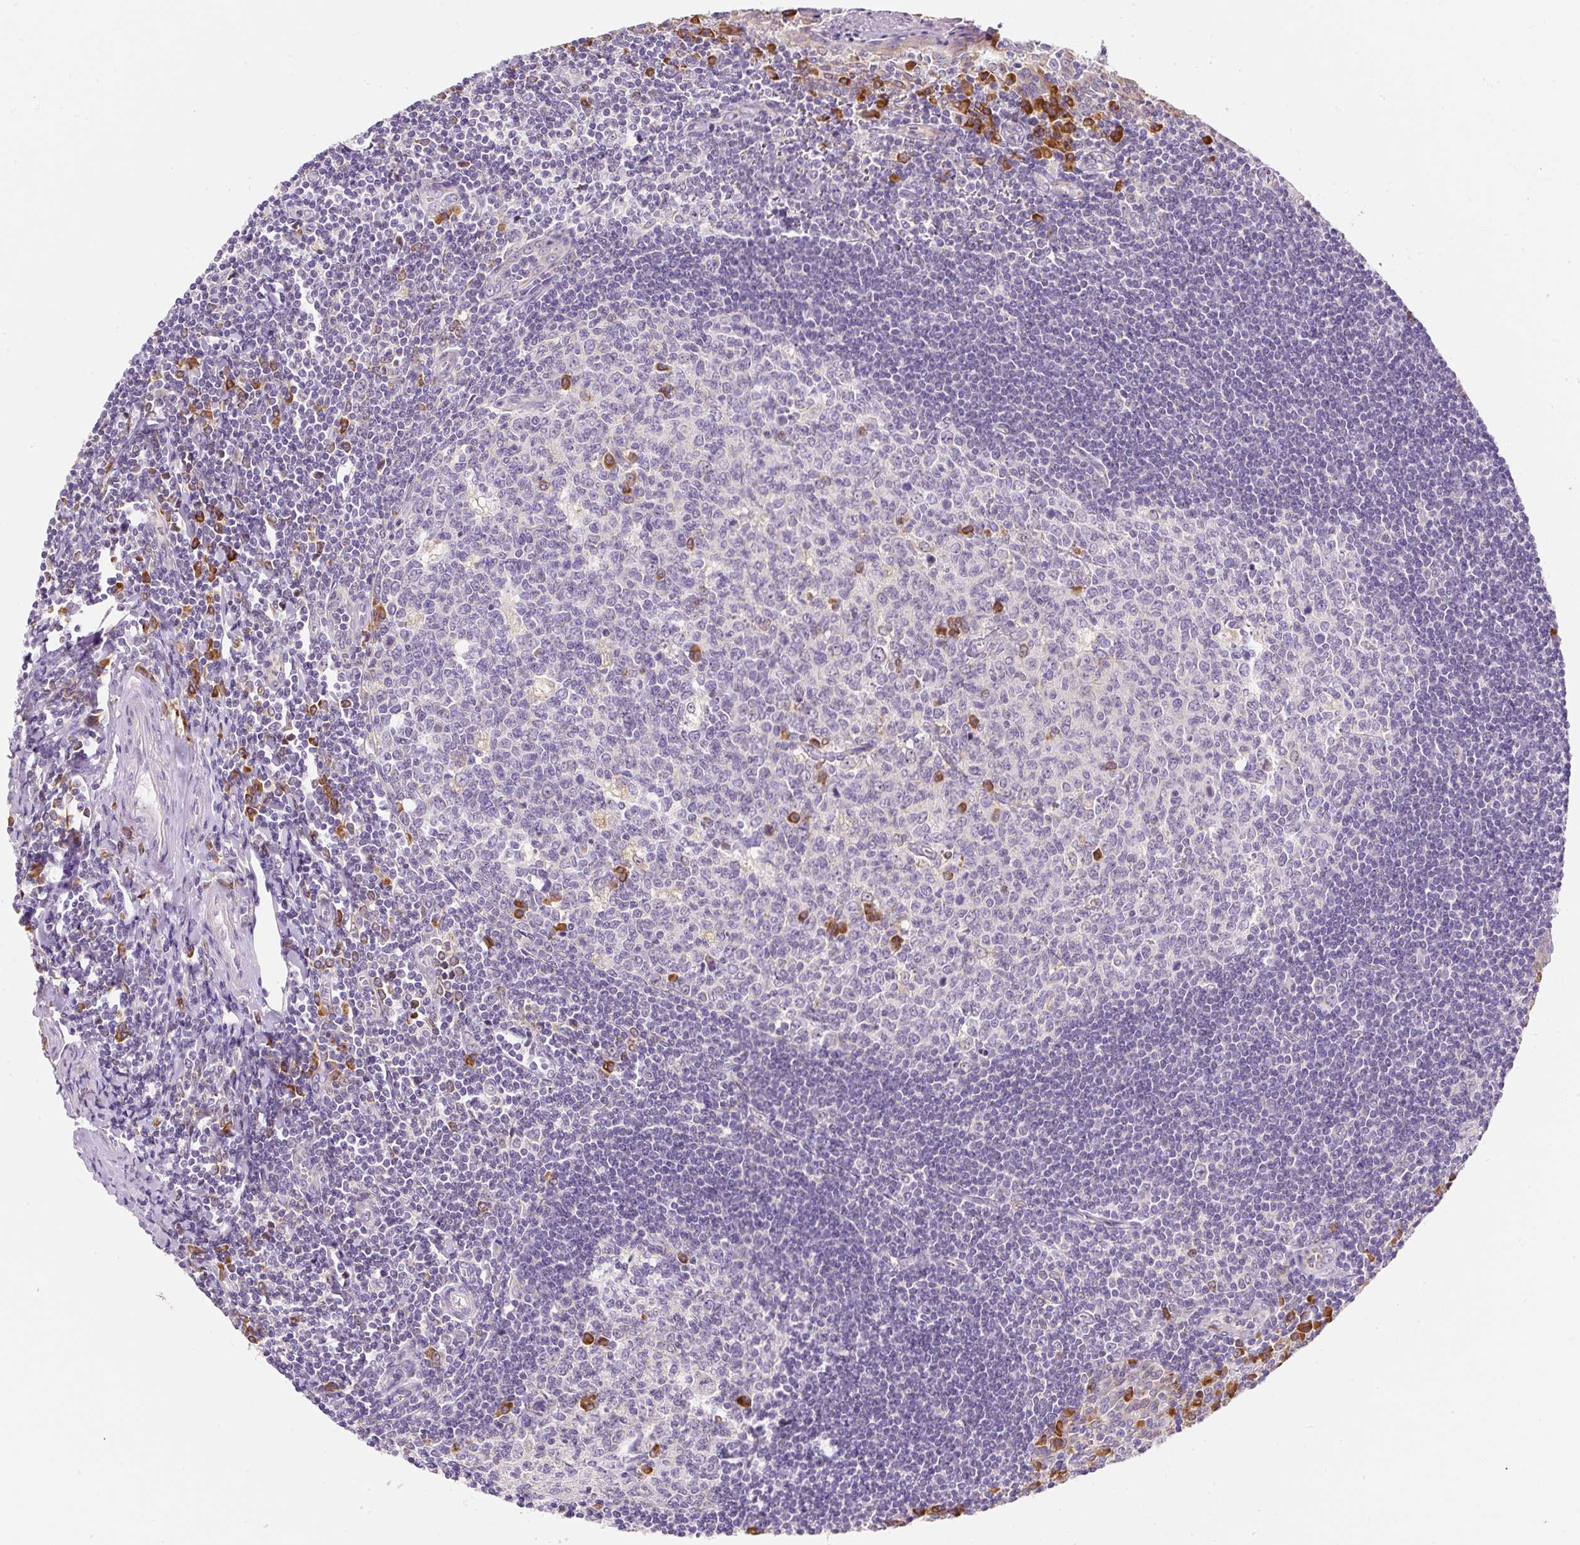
{"staining": {"intensity": "strong", "quantity": "<25%", "location": "cytoplasmic/membranous"}, "tissue": "tonsil", "cell_type": "Germinal center cells", "image_type": "normal", "snomed": [{"axis": "morphology", "description": "Normal tissue, NOS"}, {"axis": "topography", "description": "Tonsil"}], "caption": "Tonsil stained with immunohistochemistry (IHC) demonstrates strong cytoplasmic/membranous staining in approximately <25% of germinal center cells.", "gene": "DDOST", "patient": {"sex": "male", "age": 27}}